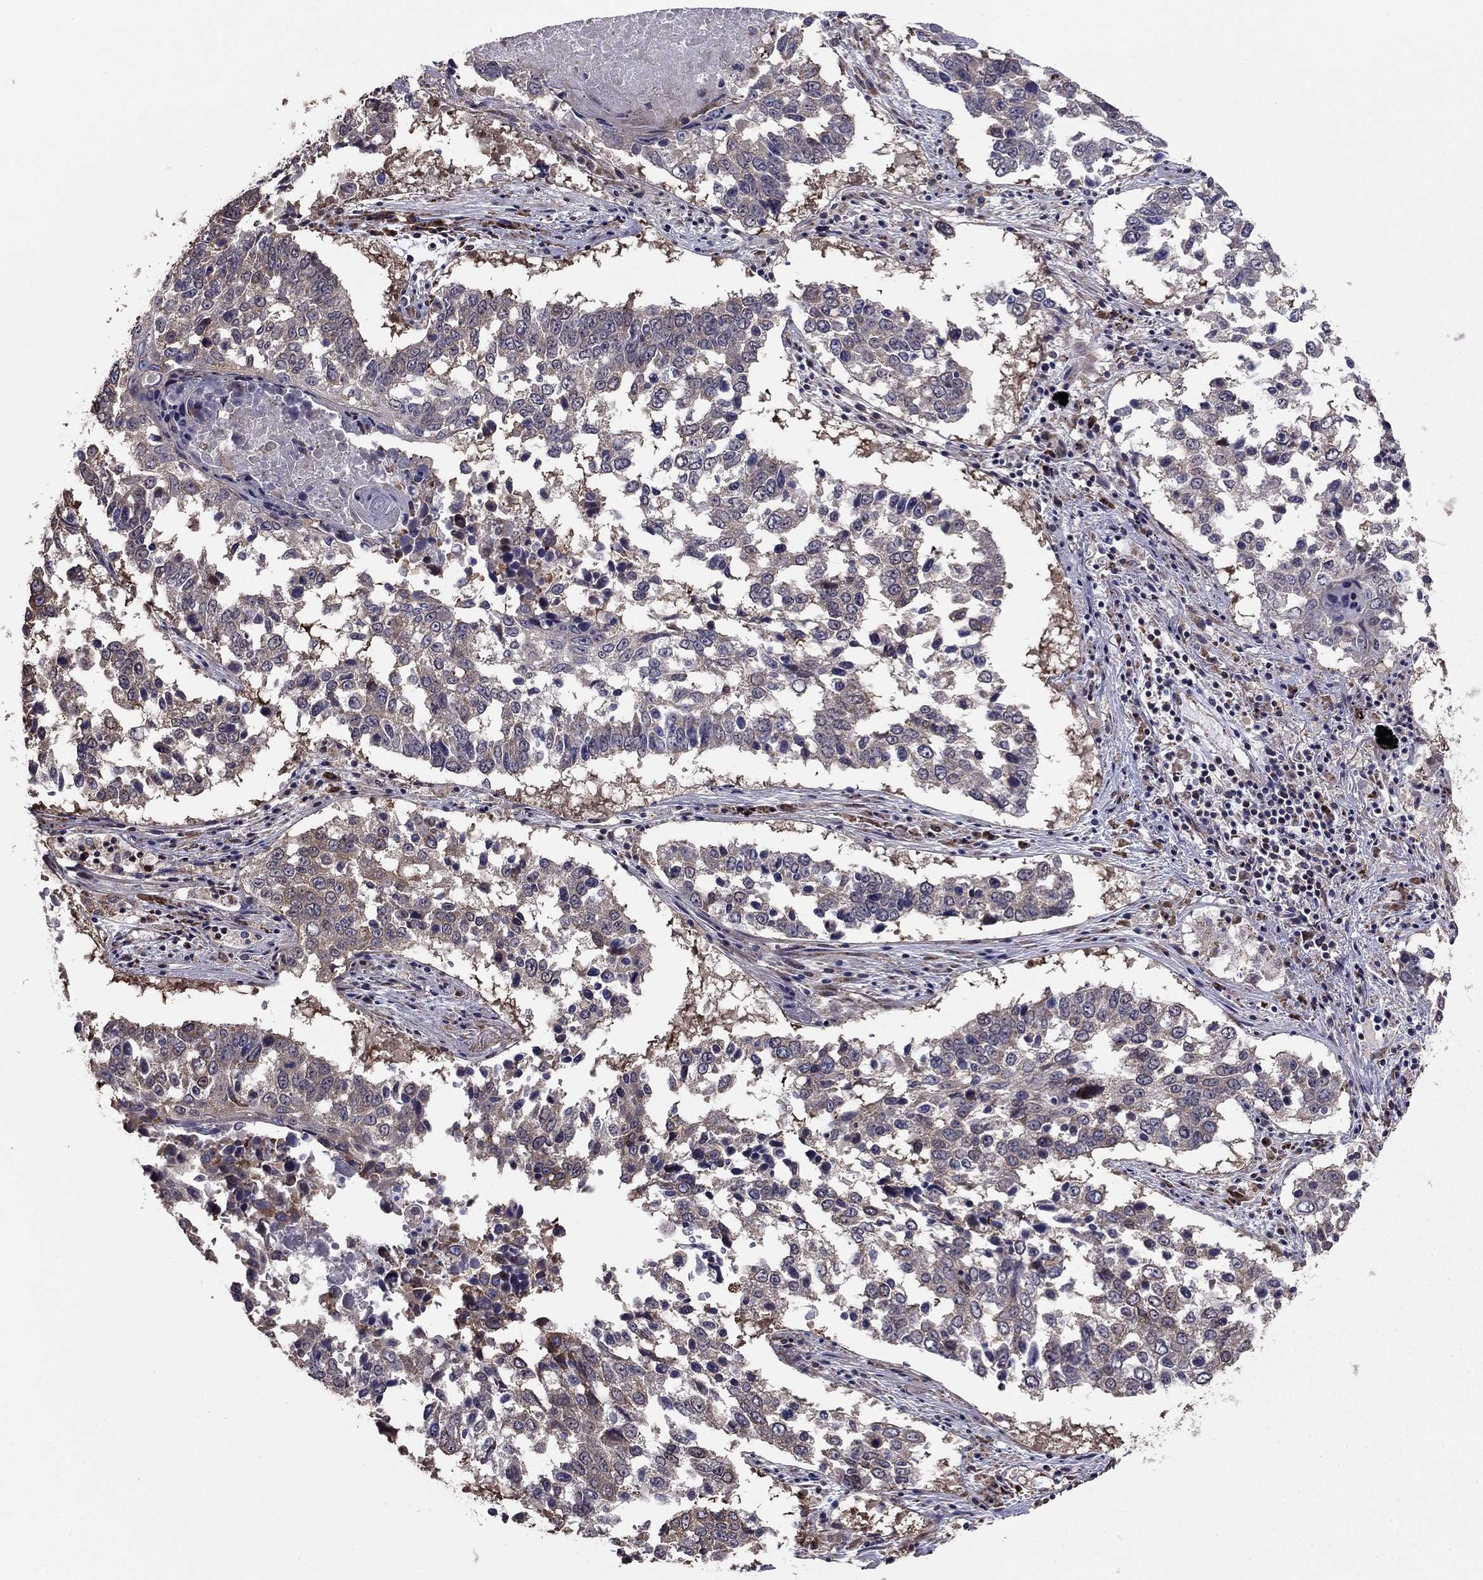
{"staining": {"intensity": "negative", "quantity": "none", "location": "none"}, "tissue": "lung cancer", "cell_type": "Tumor cells", "image_type": "cancer", "snomed": [{"axis": "morphology", "description": "Squamous cell carcinoma, NOS"}, {"axis": "topography", "description": "Lung"}], "caption": "An image of lung cancer (squamous cell carcinoma) stained for a protein shows no brown staining in tumor cells. The staining was performed using DAB (3,3'-diaminobenzidine) to visualize the protein expression in brown, while the nuclei were stained in blue with hematoxylin (Magnification: 20x).", "gene": "NKIRAS1", "patient": {"sex": "male", "age": 82}}